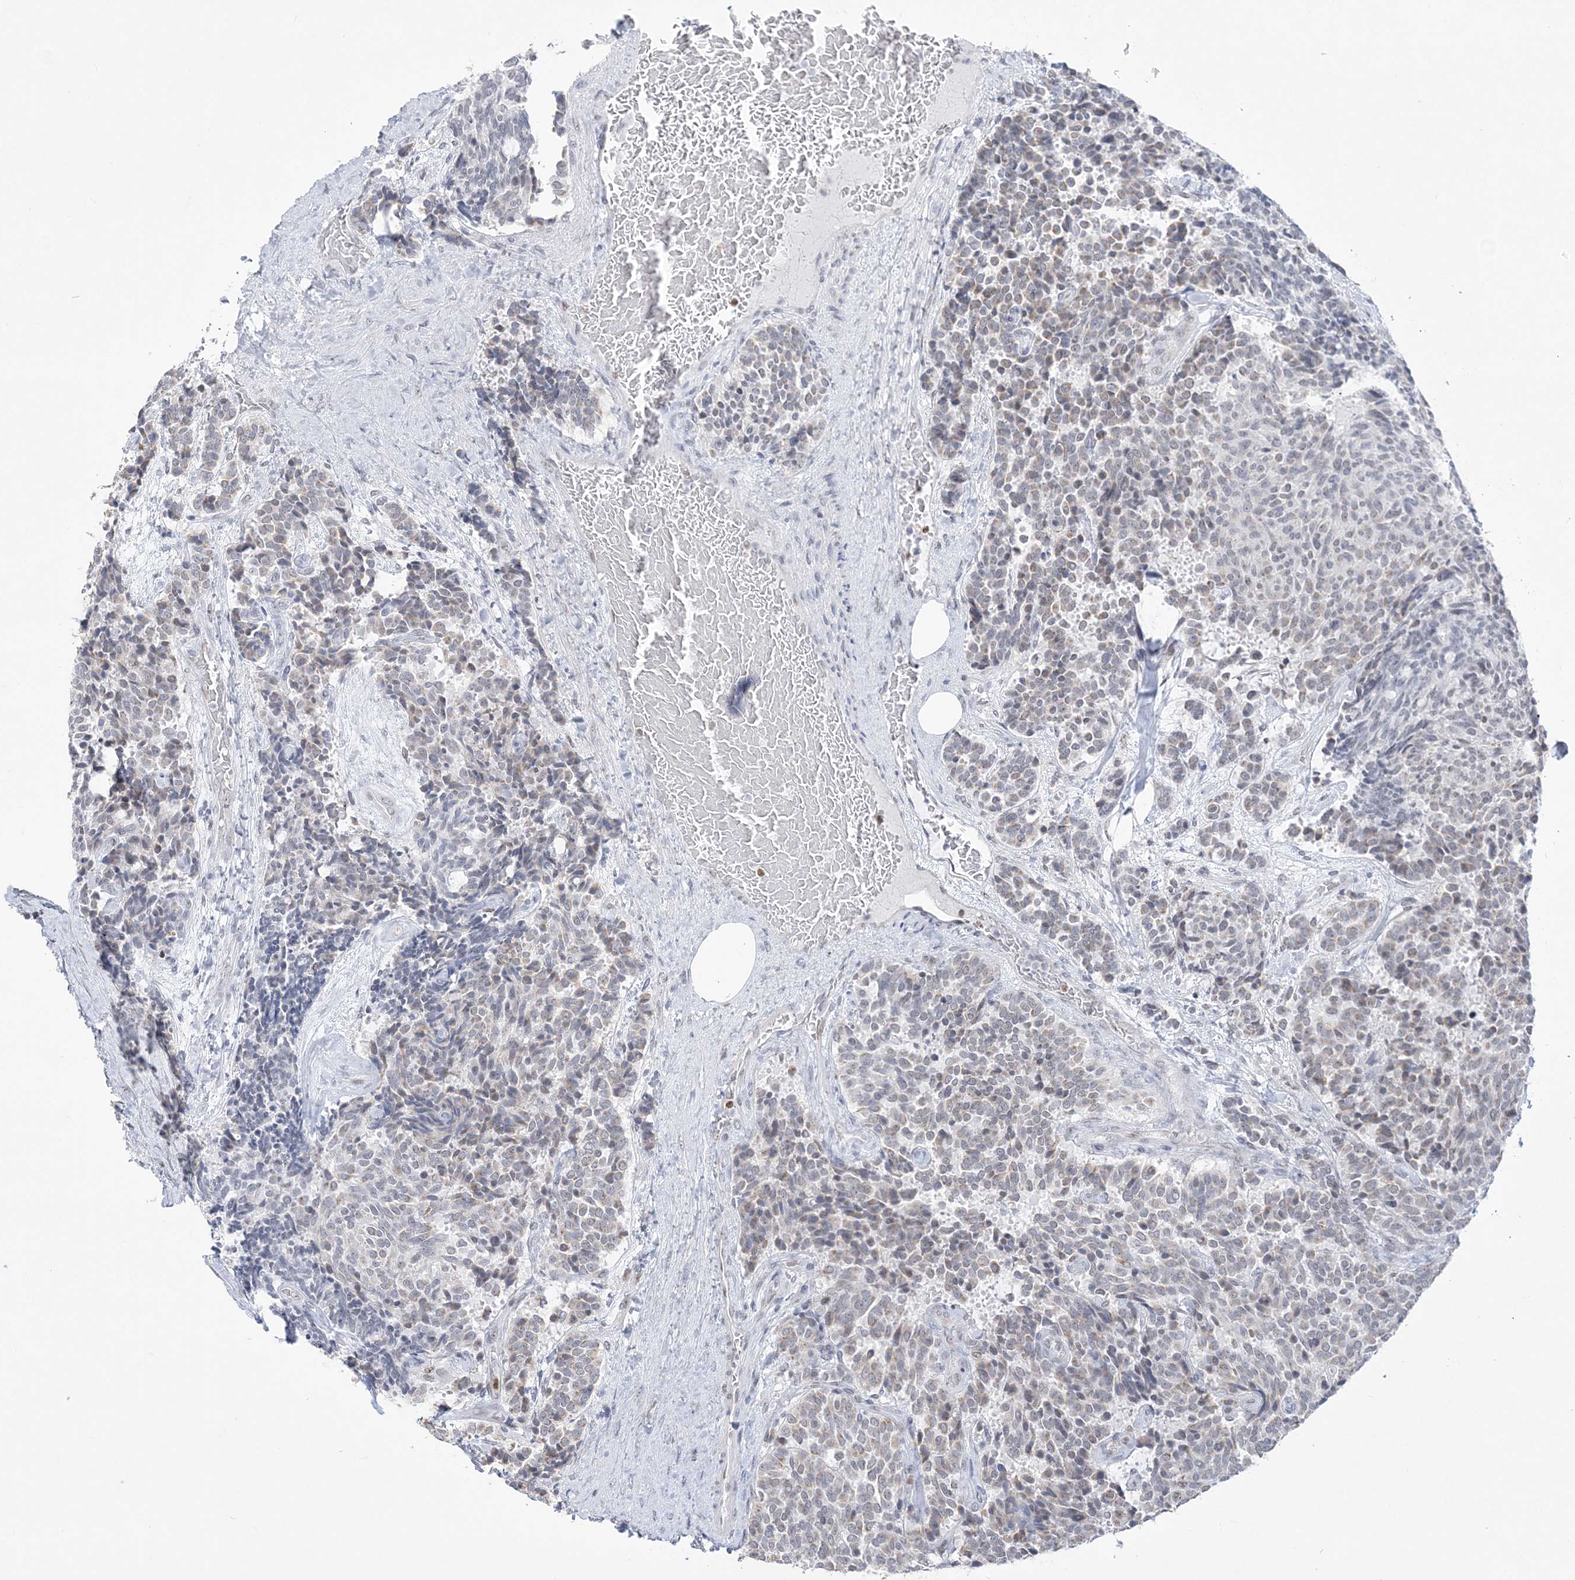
{"staining": {"intensity": "weak", "quantity": "<25%", "location": "nuclear"}, "tissue": "carcinoid", "cell_type": "Tumor cells", "image_type": "cancer", "snomed": [{"axis": "morphology", "description": "Carcinoid, malignant, NOS"}, {"axis": "topography", "description": "Pancreas"}], "caption": "Tumor cells show no significant protein staining in carcinoid.", "gene": "DDX21", "patient": {"sex": "female", "age": 54}}